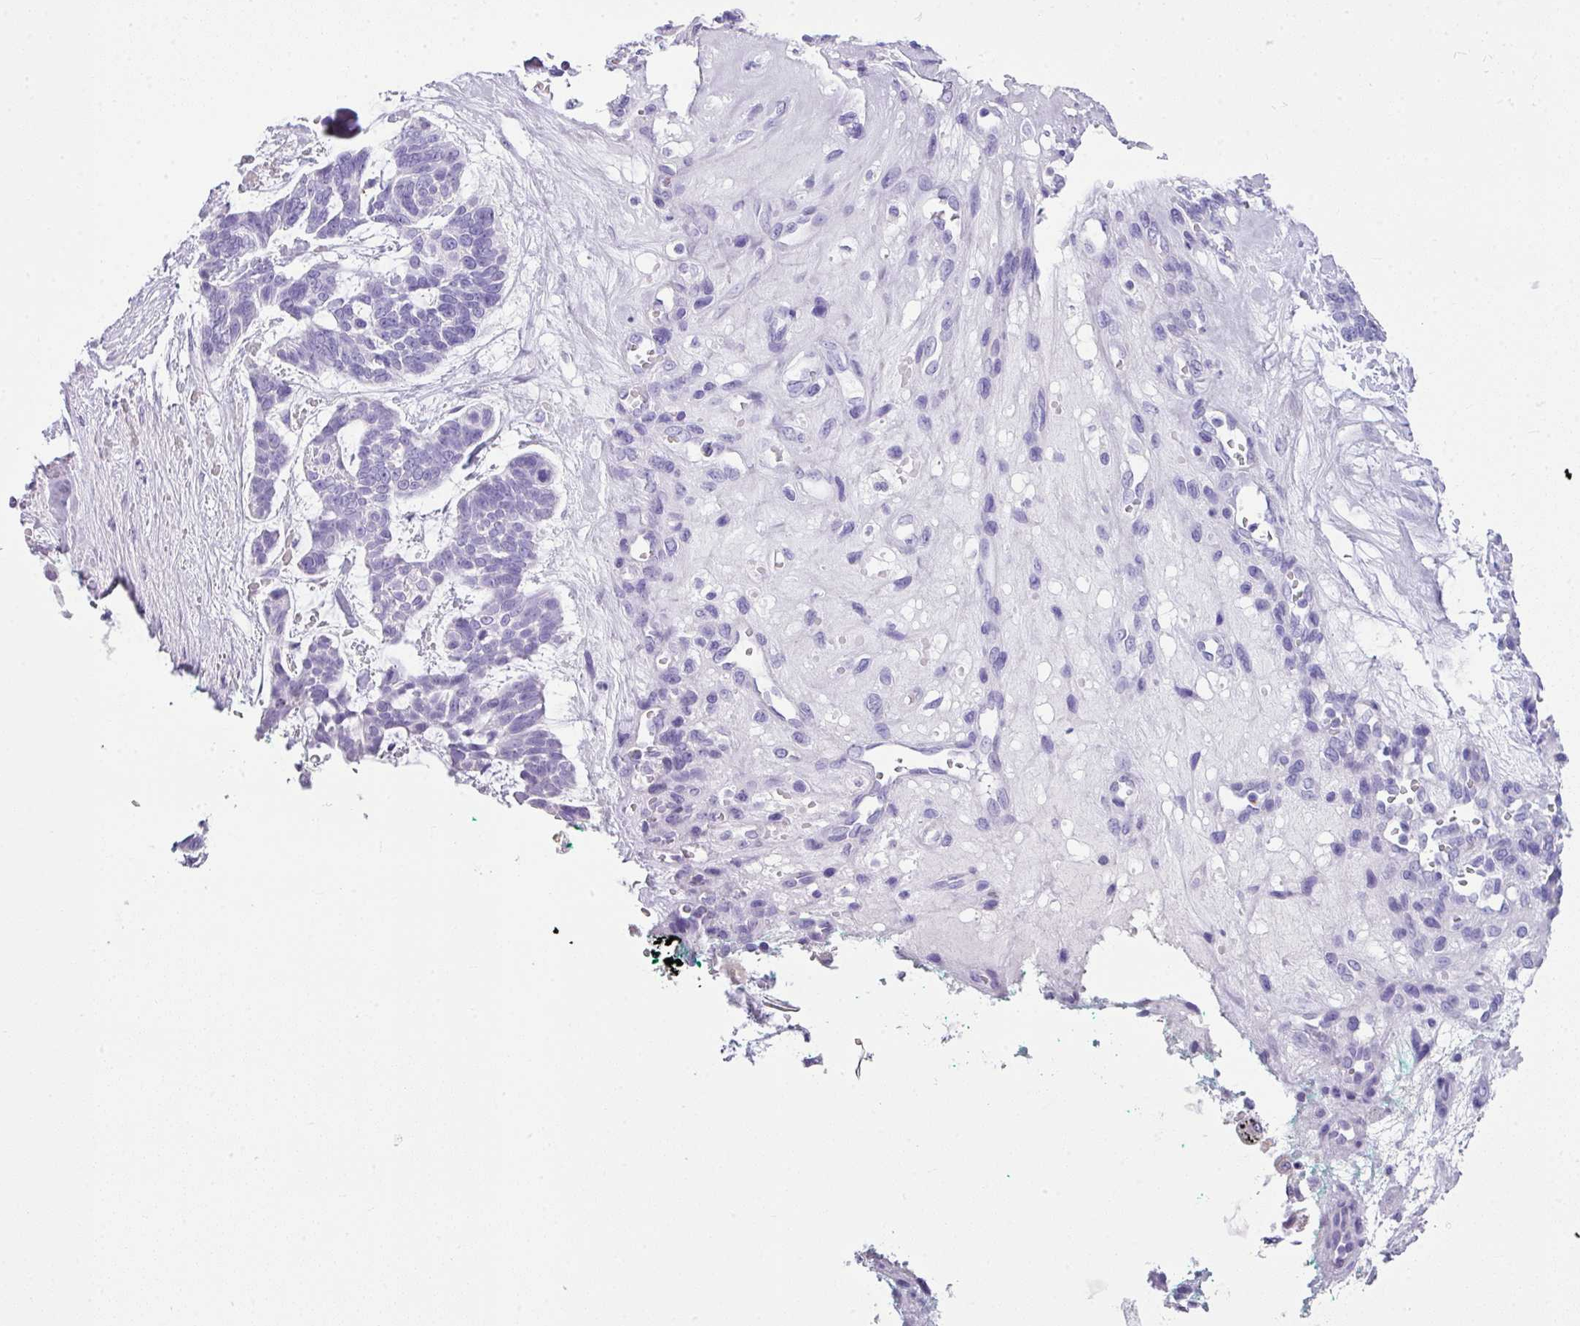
{"staining": {"intensity": "negative", "quantity": "none", "location": "none"}, "tissue": "skin cancer", "cell_type": "Tumor cells", "image_type": "cancer", "snomed": [{"axis": "morphology", "description": "Basal cell carcinoma"}, {"axis": "topography", "description": "Skin"}], "caption": "DAB (3,3'-diaminobenzidine) immunohistochemical staining of human skin cancer (basal cell carcinoma) exhibits no significant expression in tumor cells.", "gene": "ZNF568", "patient": {"sex": "male", "age": 88}}